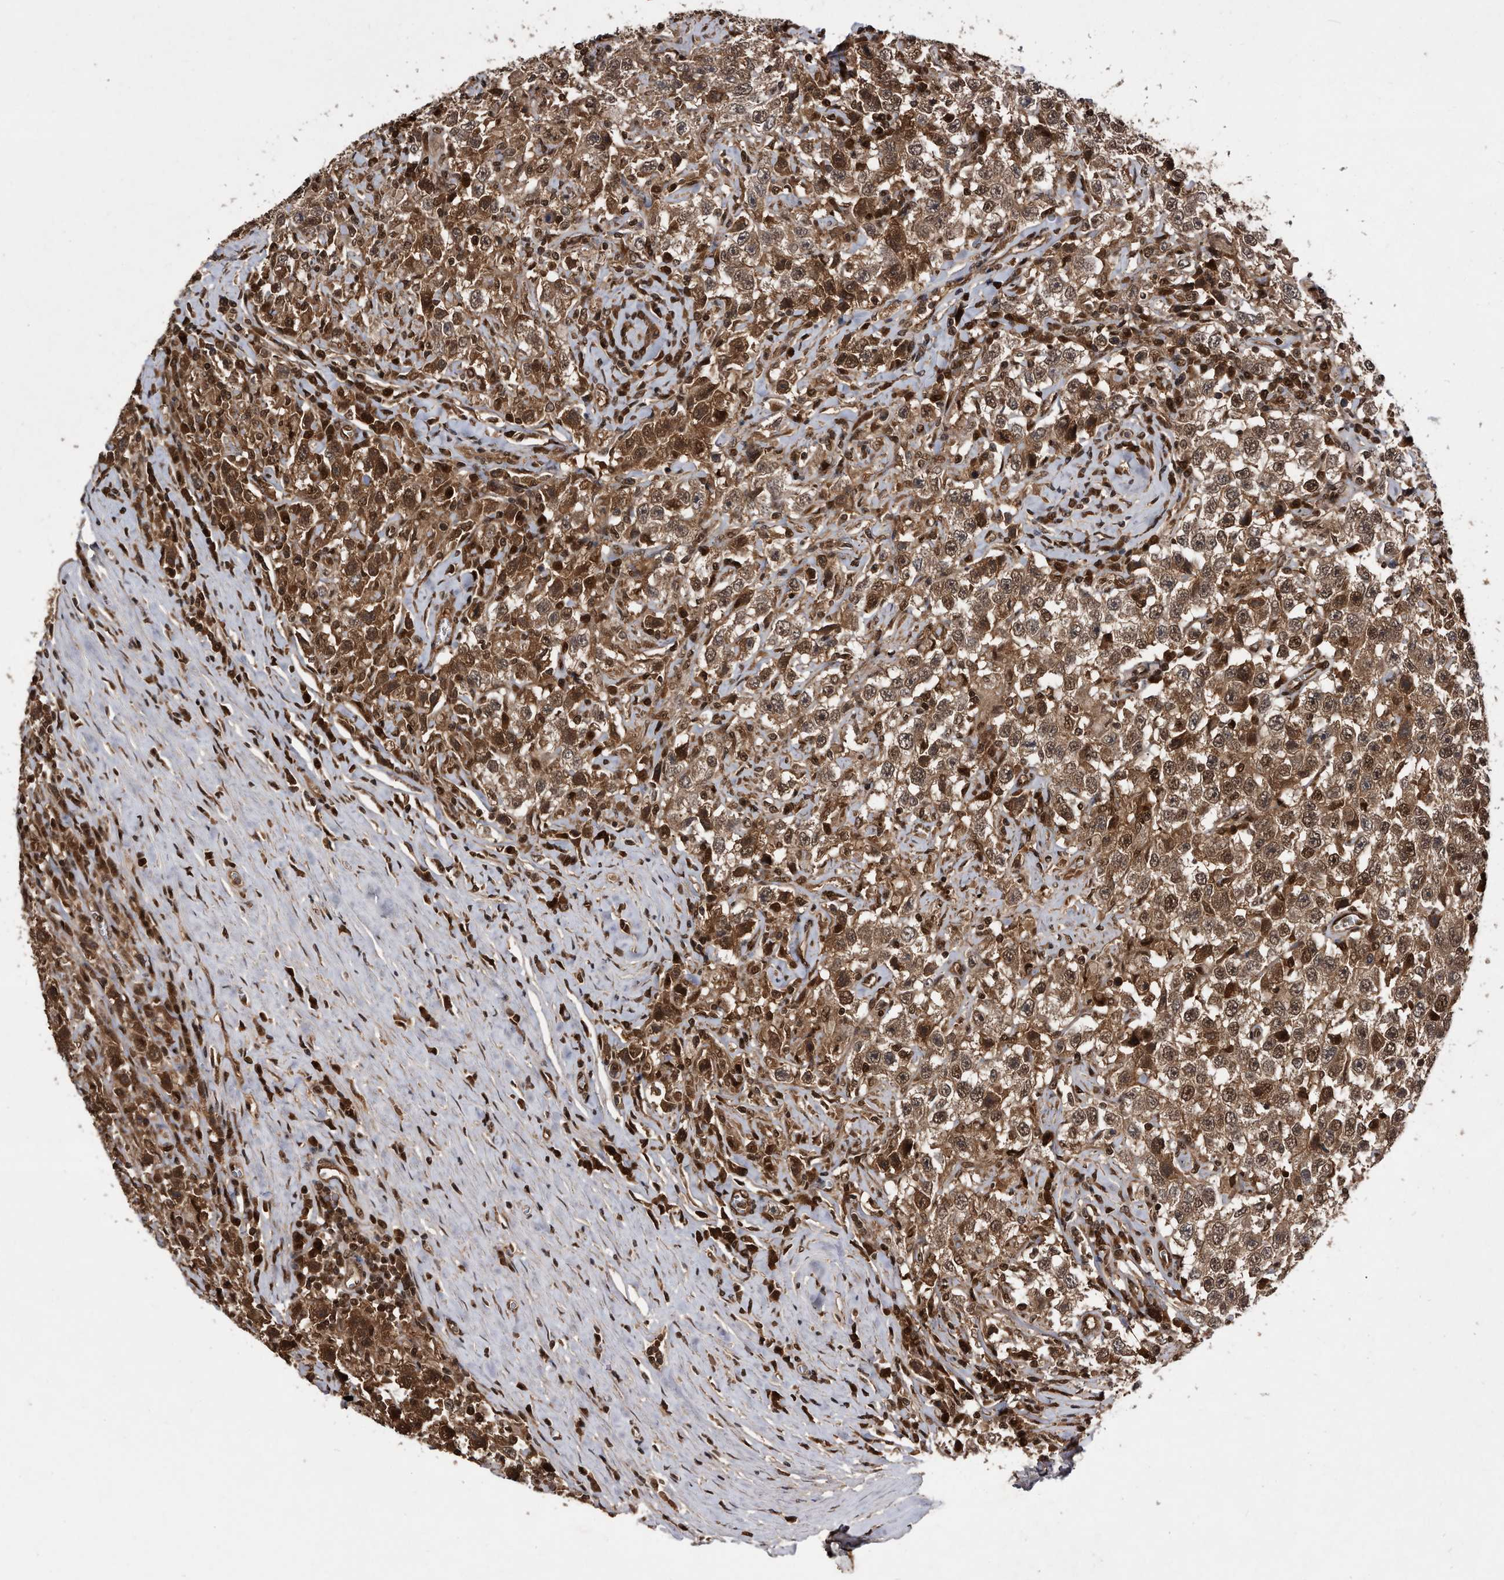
{"staining": {"intensity": "moderate", "quantity": ">75%", "location": "cytoplasmic/membranous,nuclear"}, "tissue": "testis cancer", "cell_type": "Tumor cells", "image_type": "cancer", "snomed": [{"axis": "morphology", "description": "Seminoma, NOS"}, {"axis": "topography", "description": "Testis"}], "caption": "Immunohistochemical staining of seminoma (testis) demonstrates moderate cytoplasmic/membranous and nuclear protein staining in about >75% of tumor cells. (DAB IHC with brightfield microscopy, high magnification).", "gene": "RAD23B", "patient": {"sex": "male", "age": 41}}